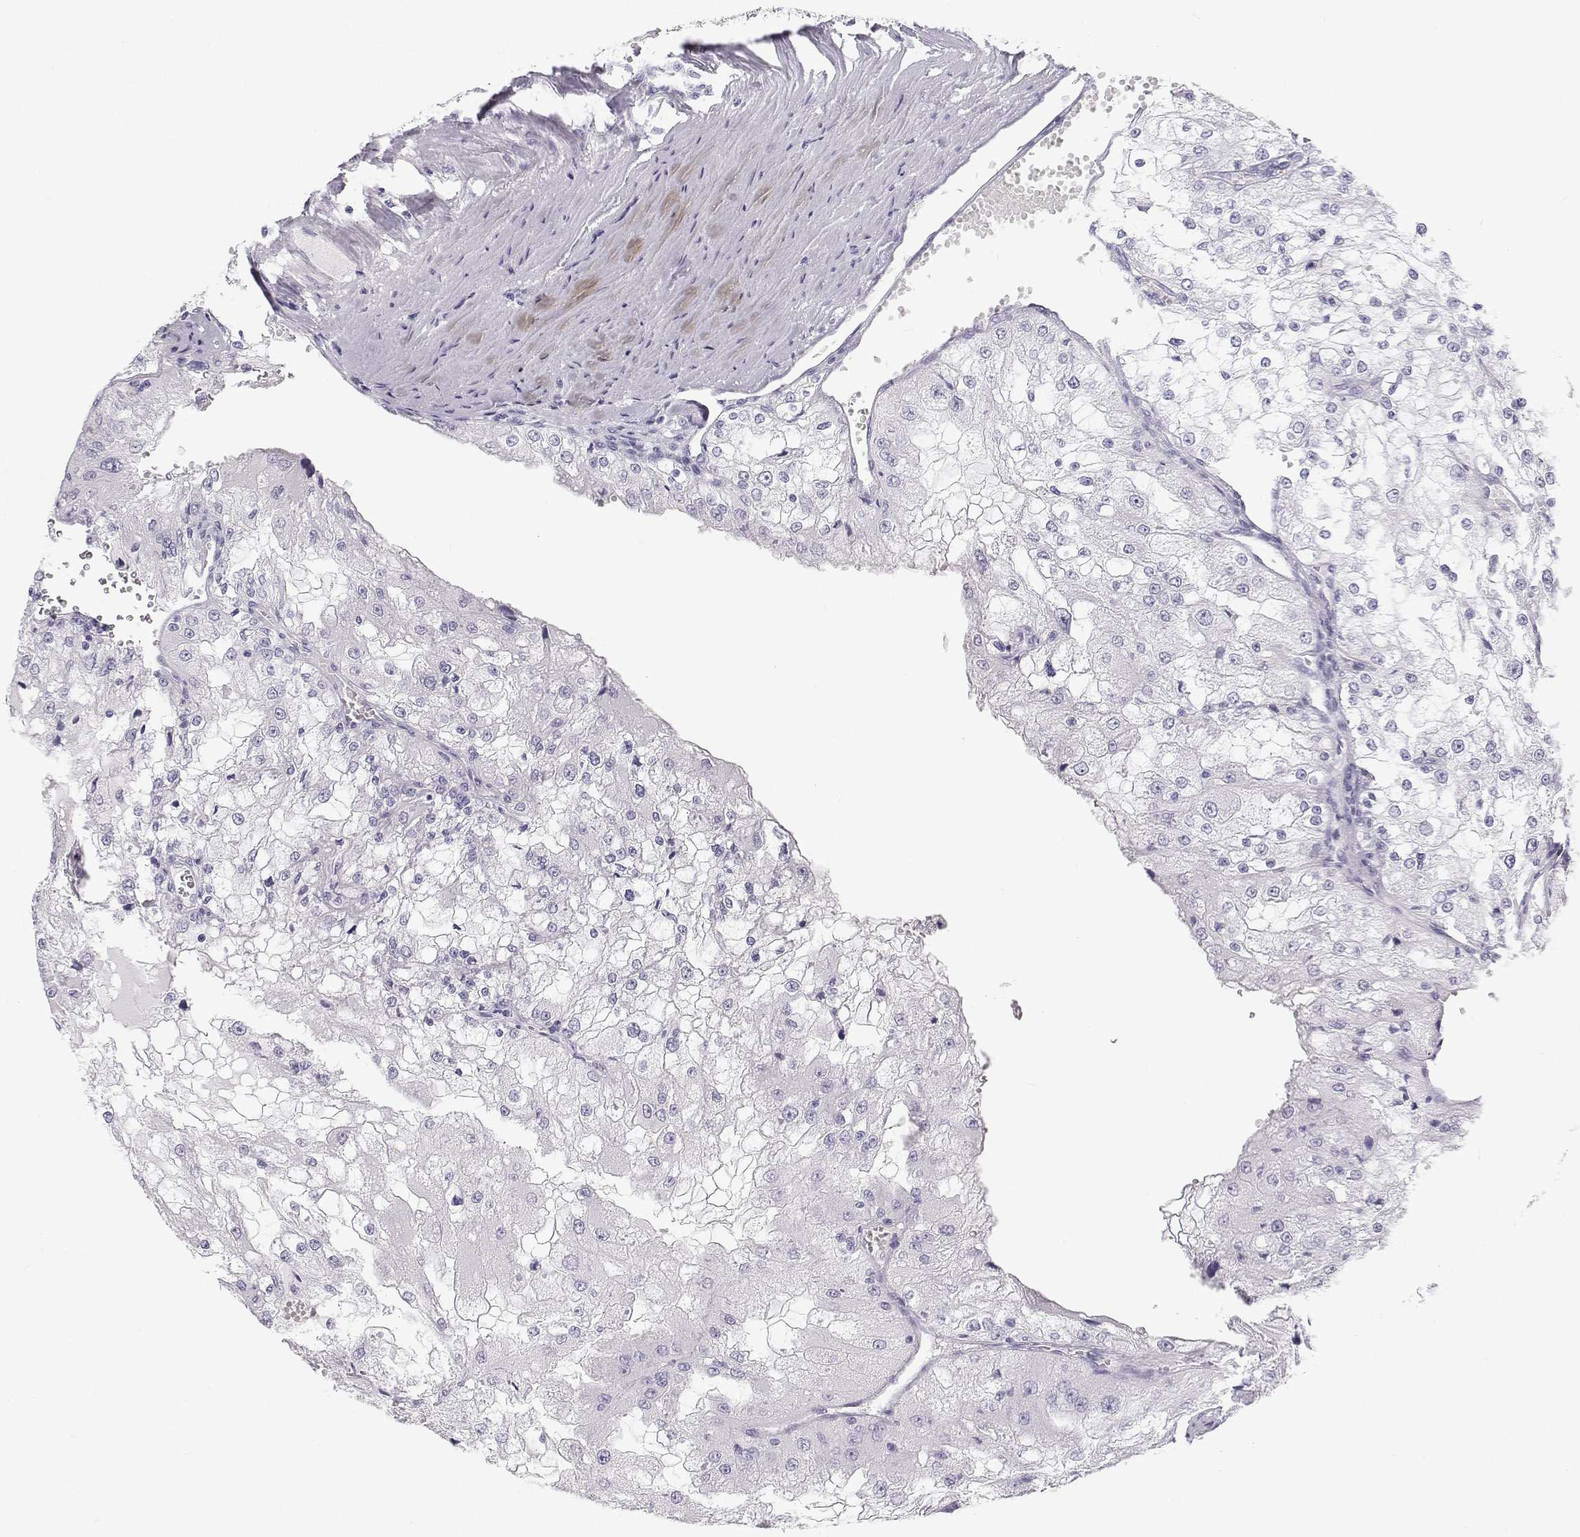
{"staining": {"intensity": "negative", "quantity": "none", "location": "none"}, "tissue": "renal cancer", "cell_type": "Tumor cells", "image_type": "cancer", "snomed": [{"axis": "morphology", "description": "Adenocarcinoma, NOS"}, {"axis": "topography", "description": "Kidney"}], "caption": "An image of human renal cancer (adenocarcinoma) is negative for staining in tumor cells.", "gene": "SFTPB", "patient": {"sex": "female", "age": 74}}